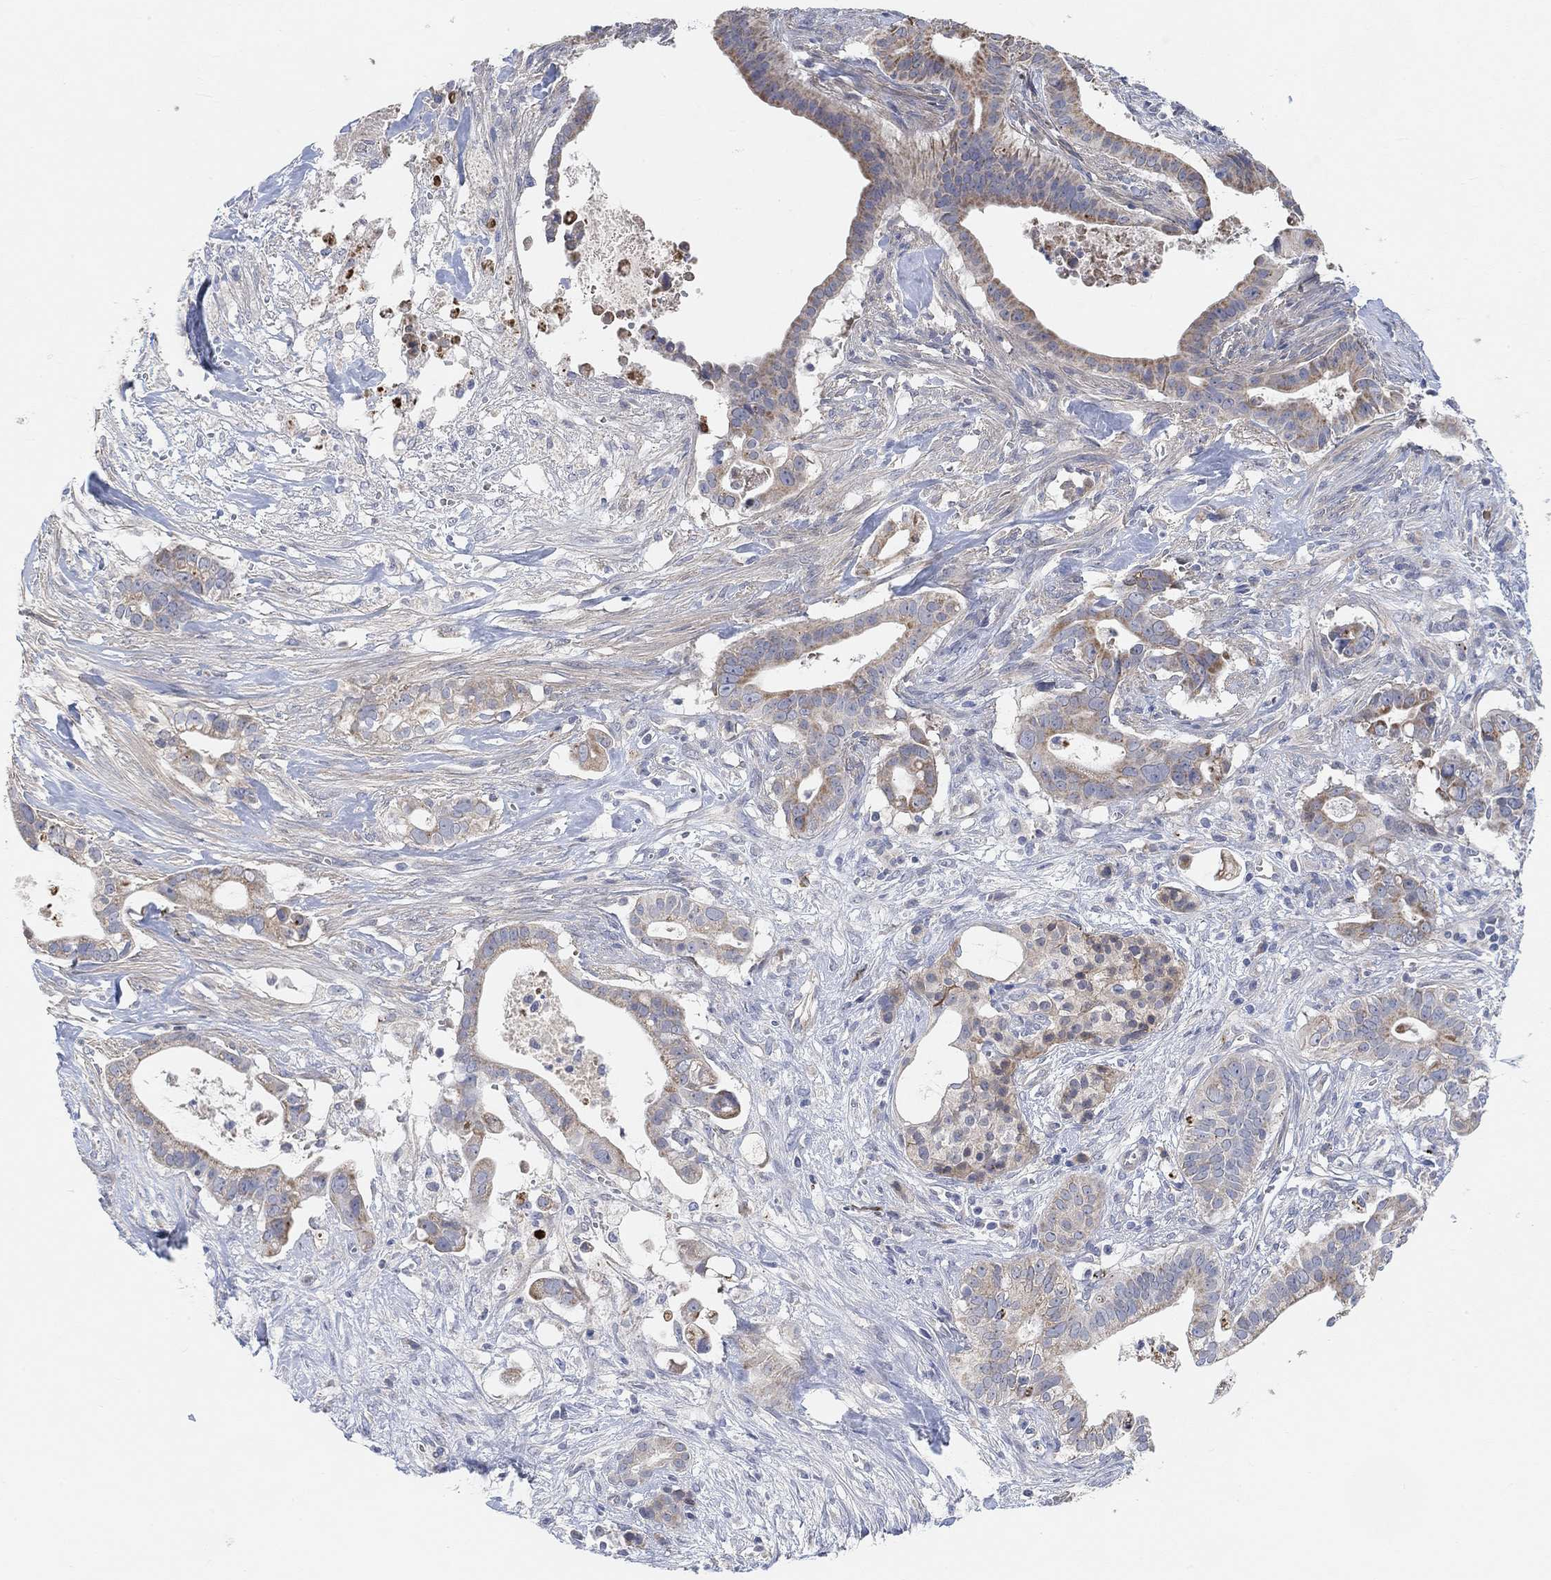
{"staining": {"intensity": "moderate", "quantity": "25%-75%", "location": "cytoplasmic/membranous"}, "tissue": "pancreatic cancer", "cell_type": "Tumor cells", "image_type": "cancer", "snomed": [{"axis": "morphology", "description": "Adenocarcinoma, NOS"}, {"axis": "topography", "description": "Pancreas"}], "caption": "Immunohistochemical staining of human pancreatic adenocarcinoma shows medium levels of moderate cytoplasmic/membranous protein staining in approximately 25%-75% of tumor cells.", "gene": "HCRTR1", "patient": {"sex": "male", "age": 61}}